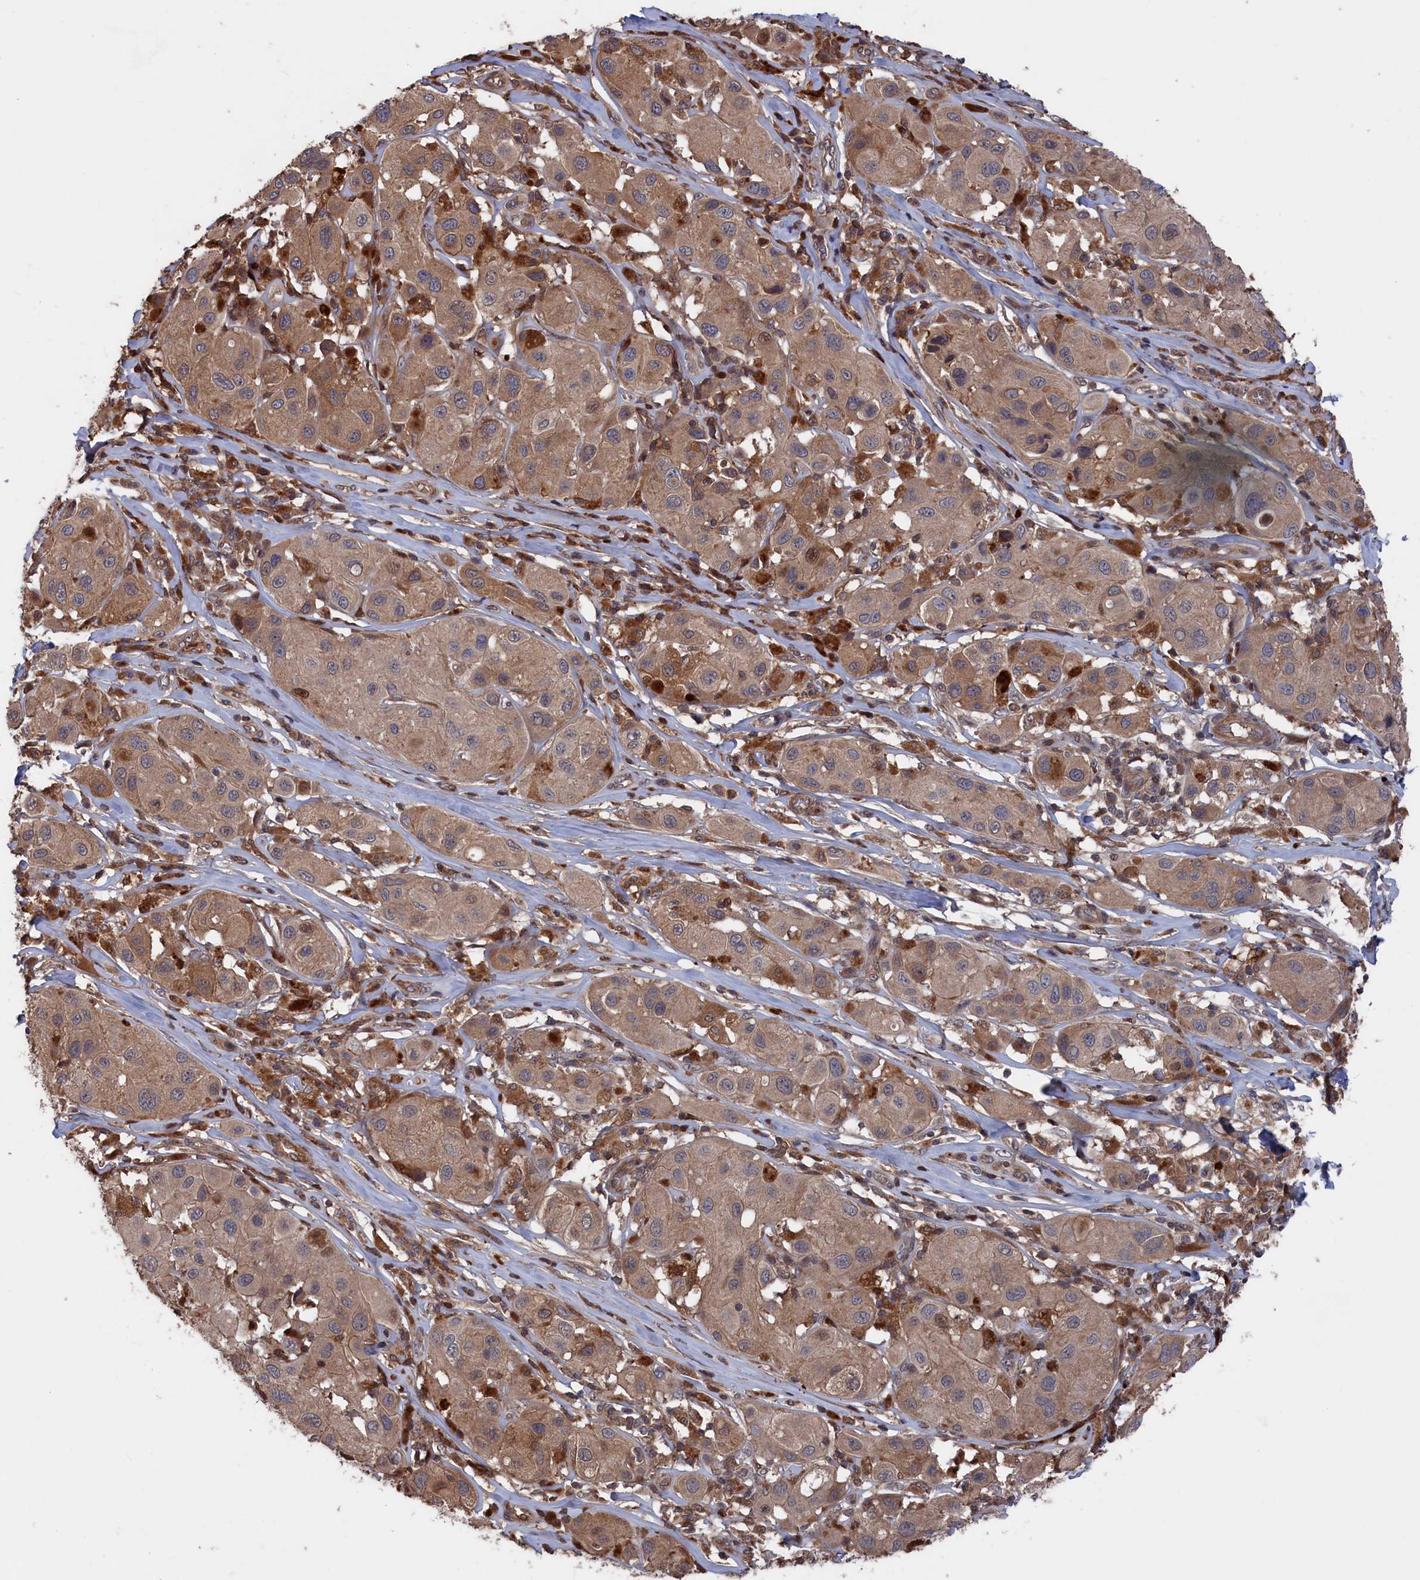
{"staining": {"intensity": "moderate", "quantity": ">75%", "location": "cytoplasmic/membranous"}, "tissue": "melanoma", "cell_type": "Tumor cells", "image_type": "cancer", "snomed": [{"axis": "morphology", "description": "Malignant melanoma, Metastatic site"}, {"axis": "topography", "description": "Skin"}], "caption": "This image displays immunohistochemistry staining of melanoma, with medium moderate cytoplasmic/membranous expression in approximately >75% of tumor cells.", "gene": "PLA2G15", "patient": {"sex": "male", "age": 41}}